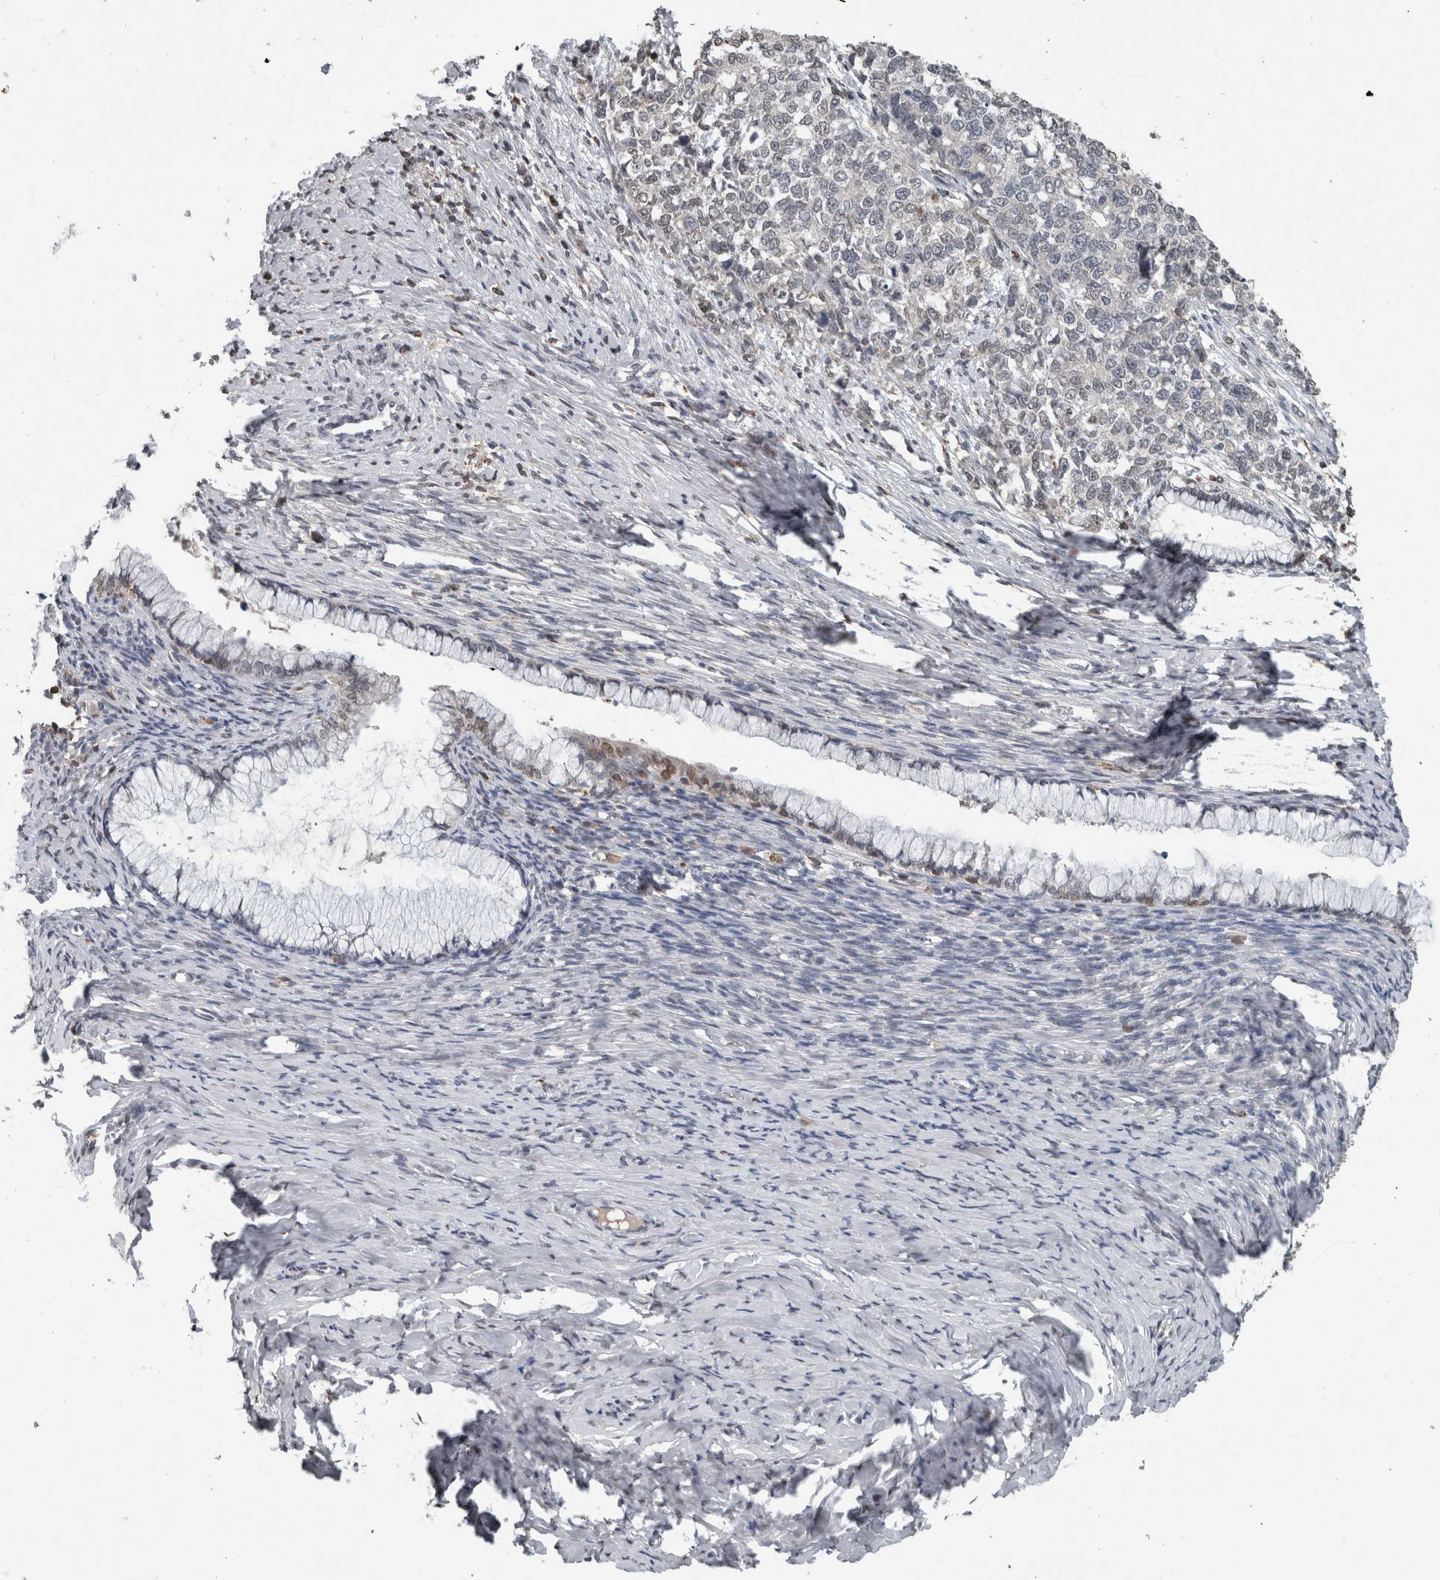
{"staining": {"intensity": "negative", "quantity": "none", "location": "none"}, "tissue": "cervical cancer", "cell_type": "Tumor cells", "image_type": "cancer", "snomed": [{"axis": "morphology", "description": "Squamous cell carcinoma, NOS"}, {"axis": "topography", "description": "Cervix"}], "caption": "Tumor cells show no significant protein positivity in cervical cancer (squamous cell carcinoma).", "gene": "MAFF", "patient": {"sex": "female", "age": 63}}